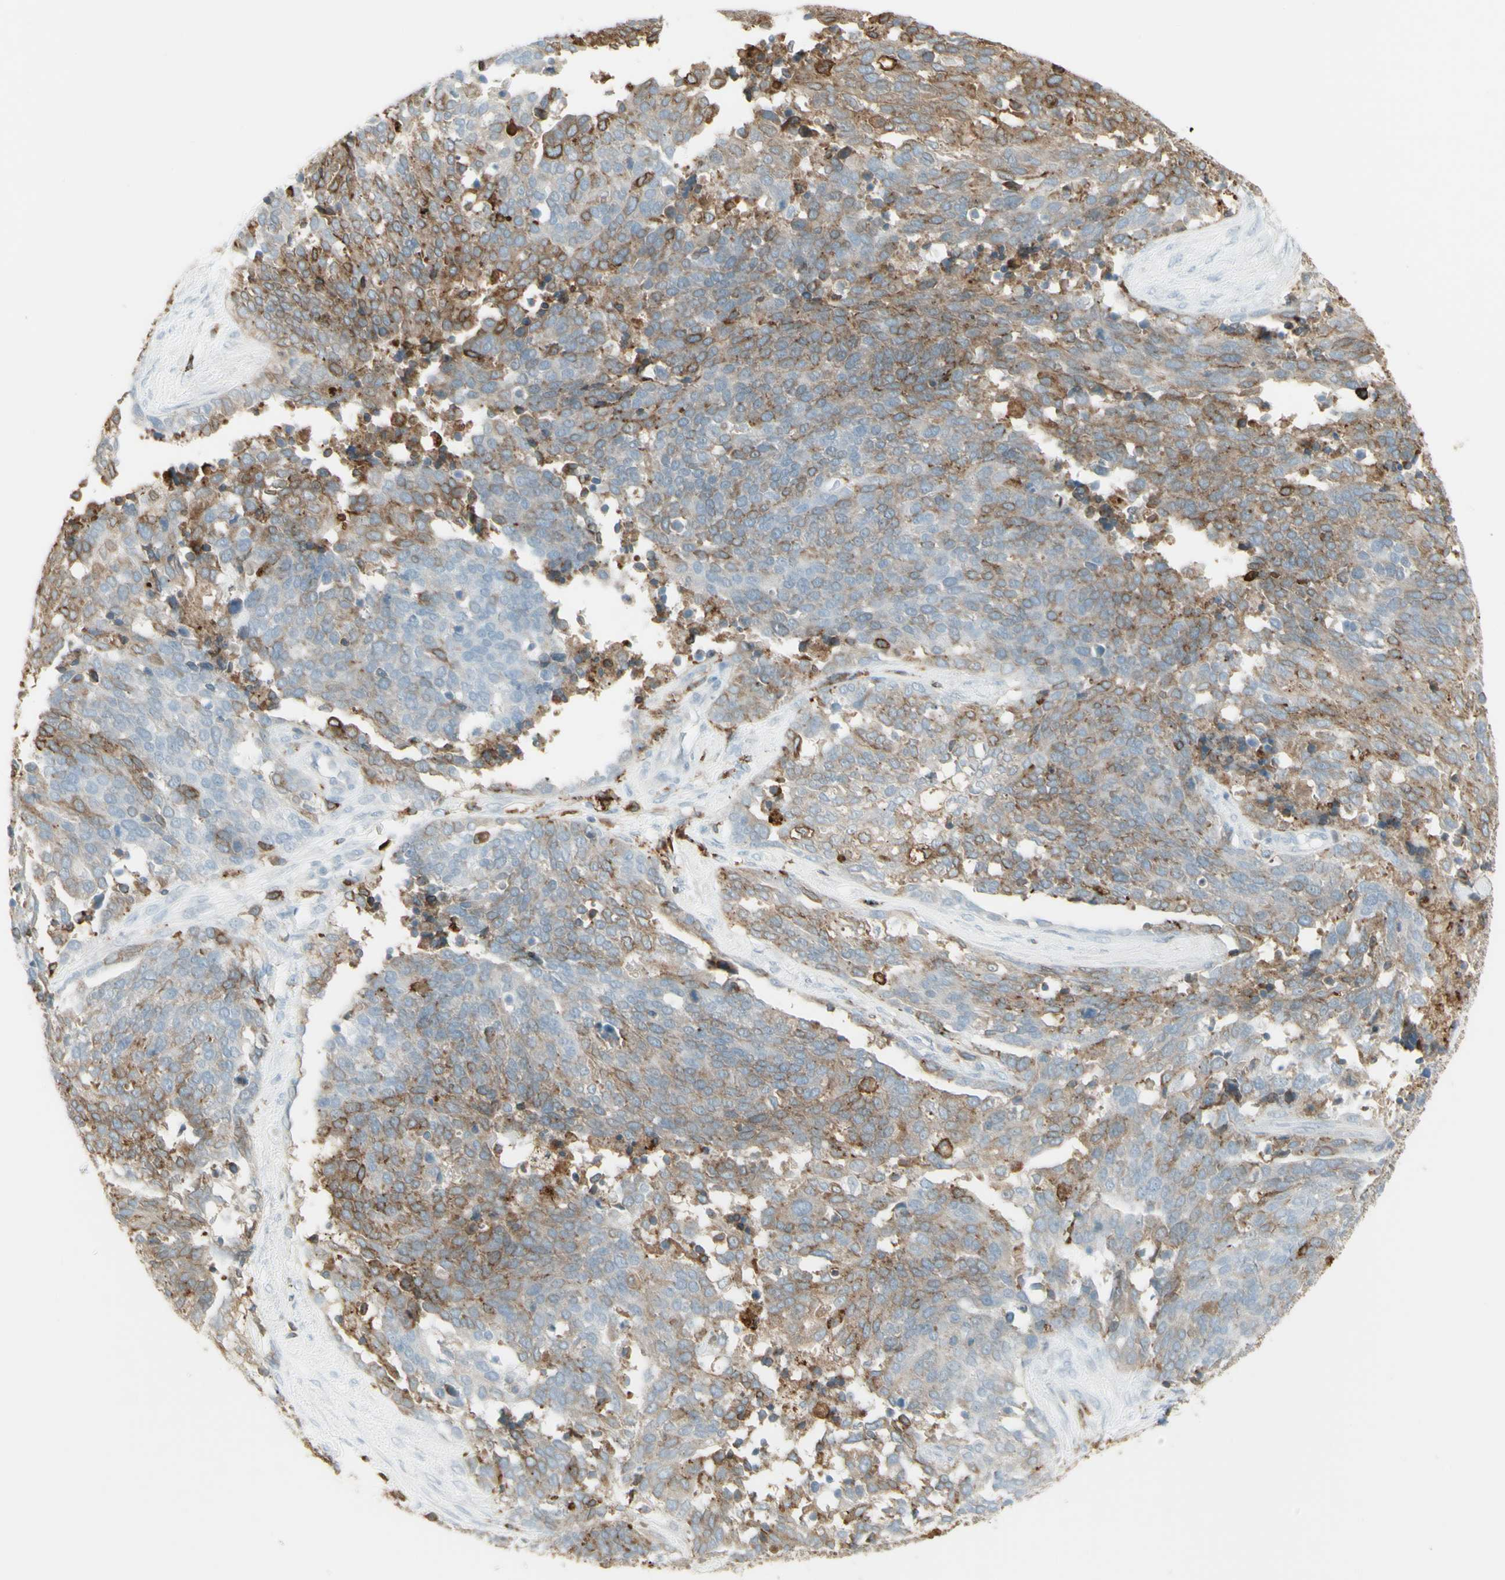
{"staining": {"intensity": "moderate", "quantity": "25%-75%", "location": "cytoplasmic/membranous"}, "tissue": "ovarian cancer", "cell_type": "Tumor cells", "image_type": "cancer", "snomed": [{"axis": "morphology", "description": "Cystadenocarcinoma, serous, NOS"}, {"axis": "topography", "description": "Ovary"}], "caption": "Serous cystadenocarcinoma (ovarian) was stained to show a protein in brown. There is medium levels of moderate cytoplasmic/membranous staining in about 25%-75% of tumor cells.", "gene": "HLA-DPB1", "patient": {"sex": "female", "age": 44}}